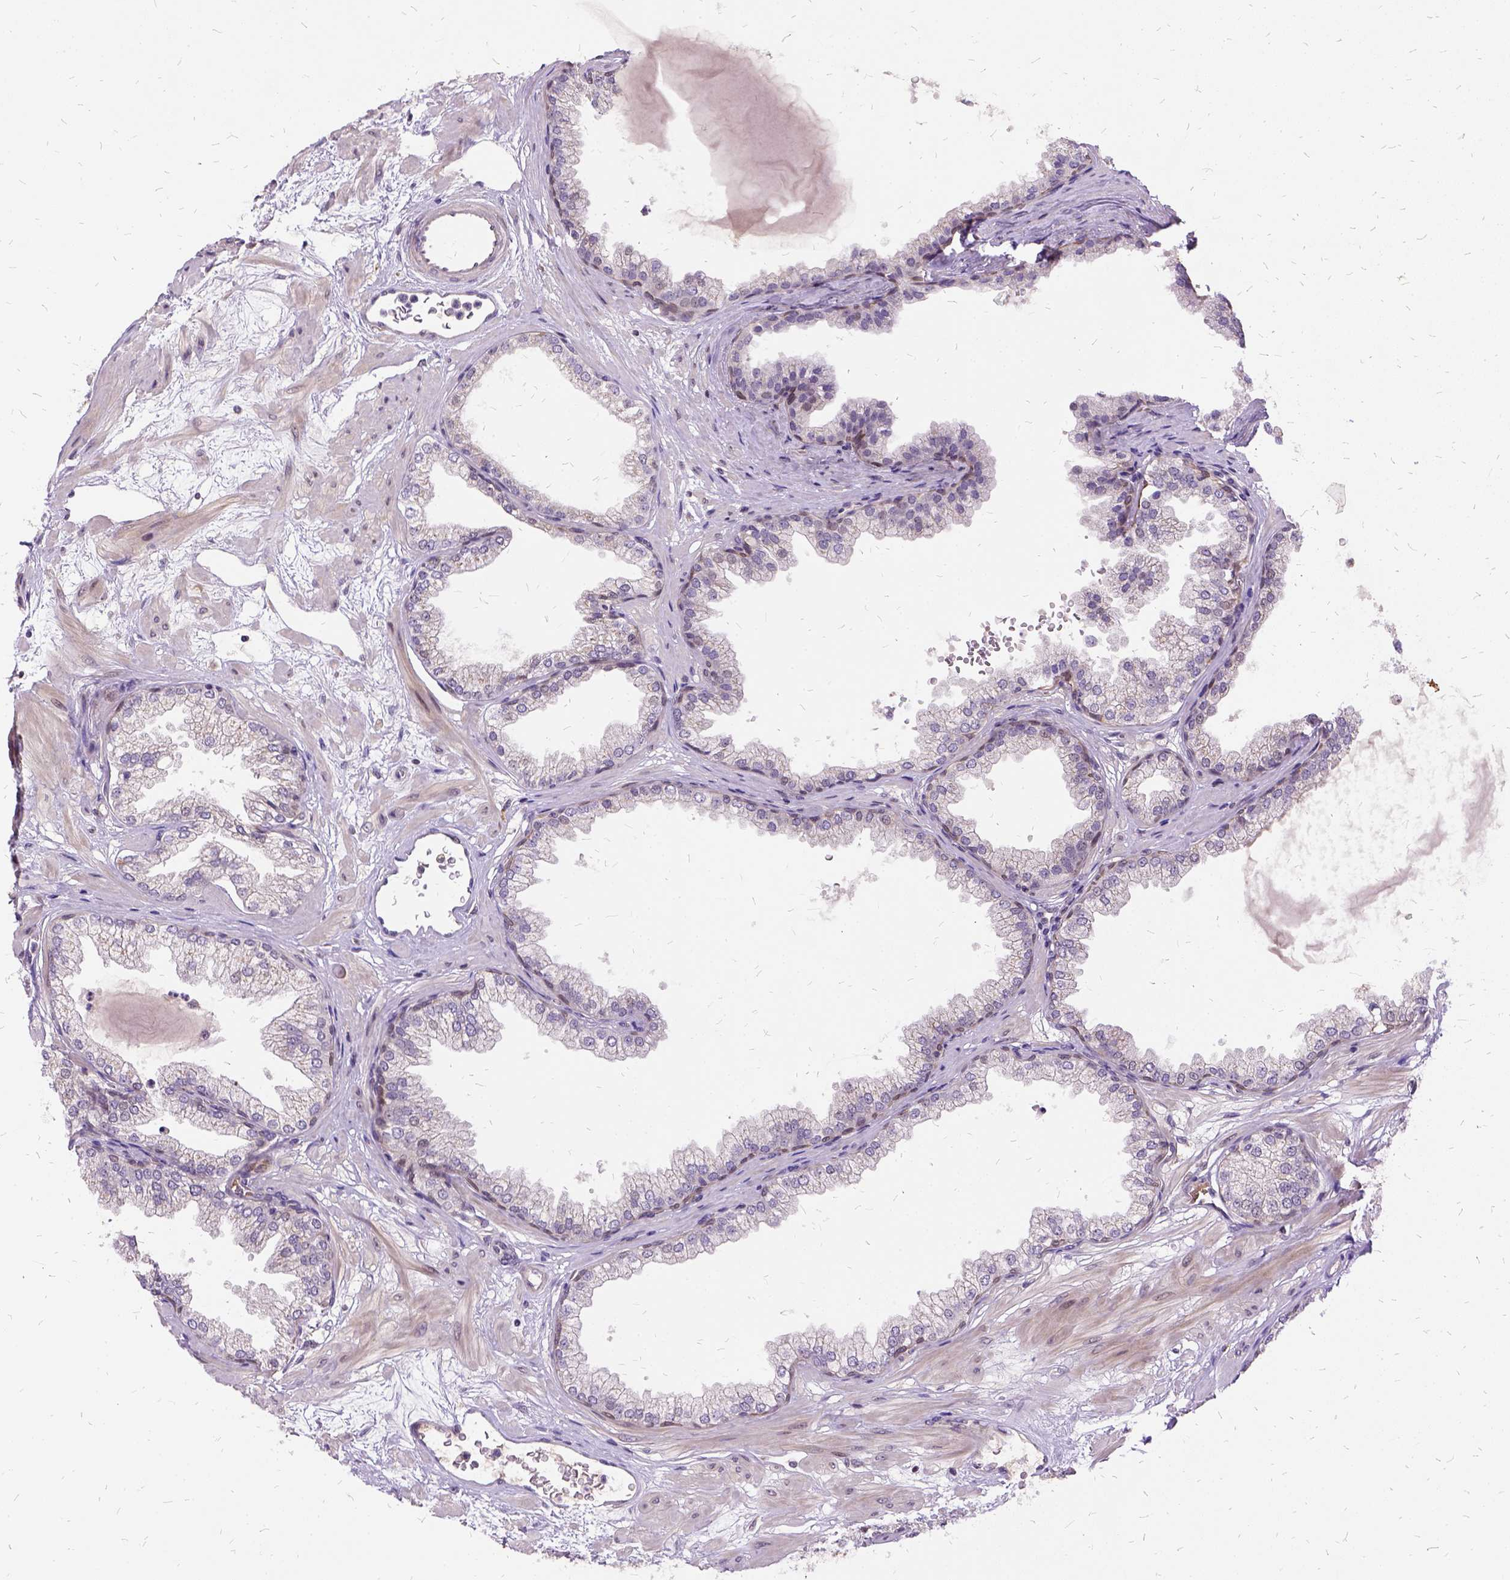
{"staining": {"intensity": "moderate", "quantity": "<25%", "location": "cytoplasmic/membranous"}, "tissue": "prostate", "cell_type": "Glandular cells", "image_type": "normal", "snomed": [{"axis": "morphology", "description": "Normal tissue, NOS"}, {"axis": "topography", "description": "Prostate"}], "caption": "Immunohistochemical staining of benign prostate displays <25% levels of moderate cytoplasmic/membranous protein expression in approximately <25% of glandular cells. (Brightfield microscopy of DAB IHC at high magnification).", "gene": "ILRUN", "patient": {"sex": "male", "age": 37}}